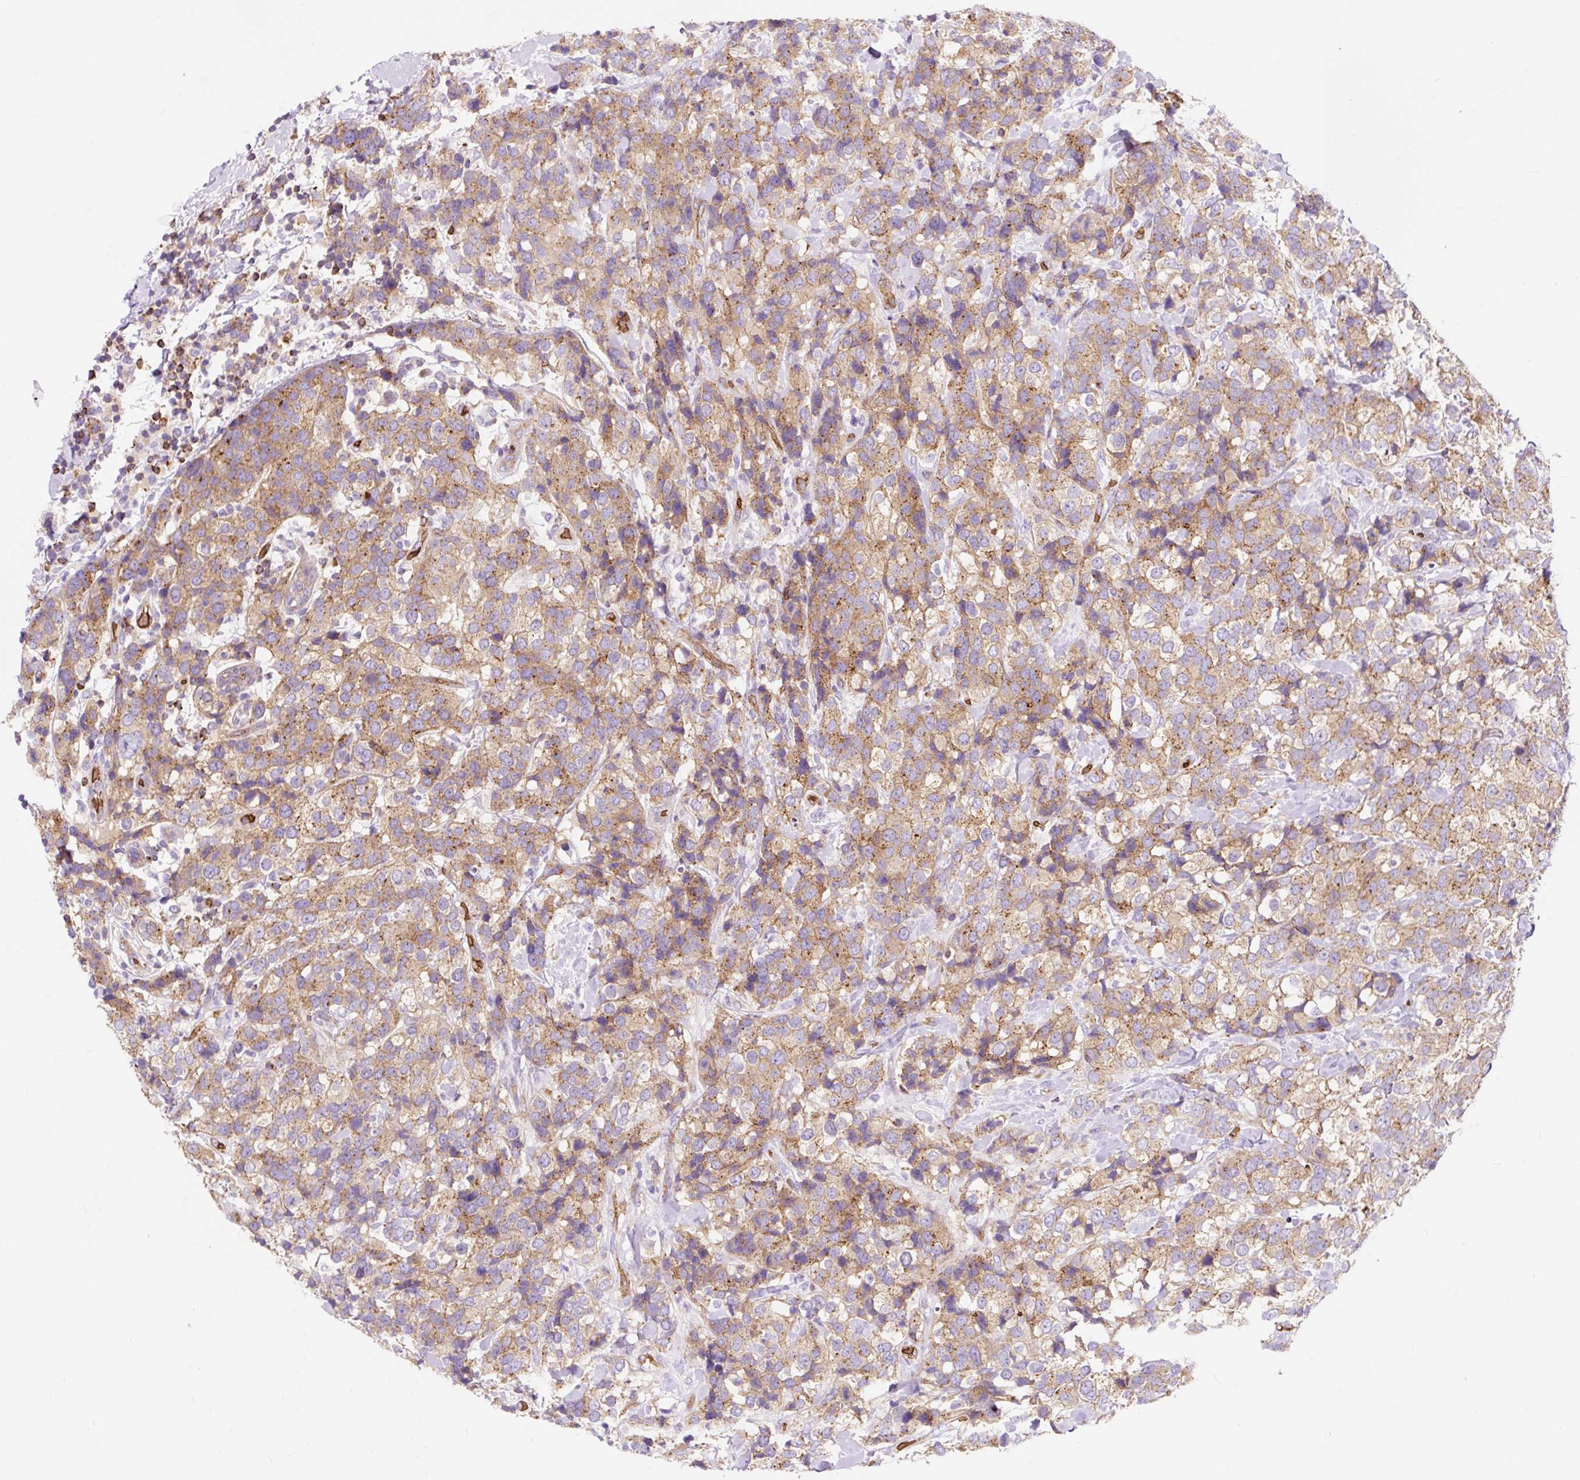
{"staining": {"intensity": "moderate", "quantity": ">75%", "location": "cytoplasmic/membranous"}, "tissue": "breast cancer", "cell_type": "Tumor cells", "image_type": "cancer", "snomed": [{"axis": "morphology", "description": "Lobular carcinoma"}, {"axis": "topography", "description": "Breast"}], "caption": "Approximately >75% of tumor cells in human breast lobular carcinoma demonstrate moderate cytoplasmic/membranous protein positivity as visualized by brown immunohistochemical staining.", "gene": "HIP1R", "patient": {"sex": "female", "age": 59}}